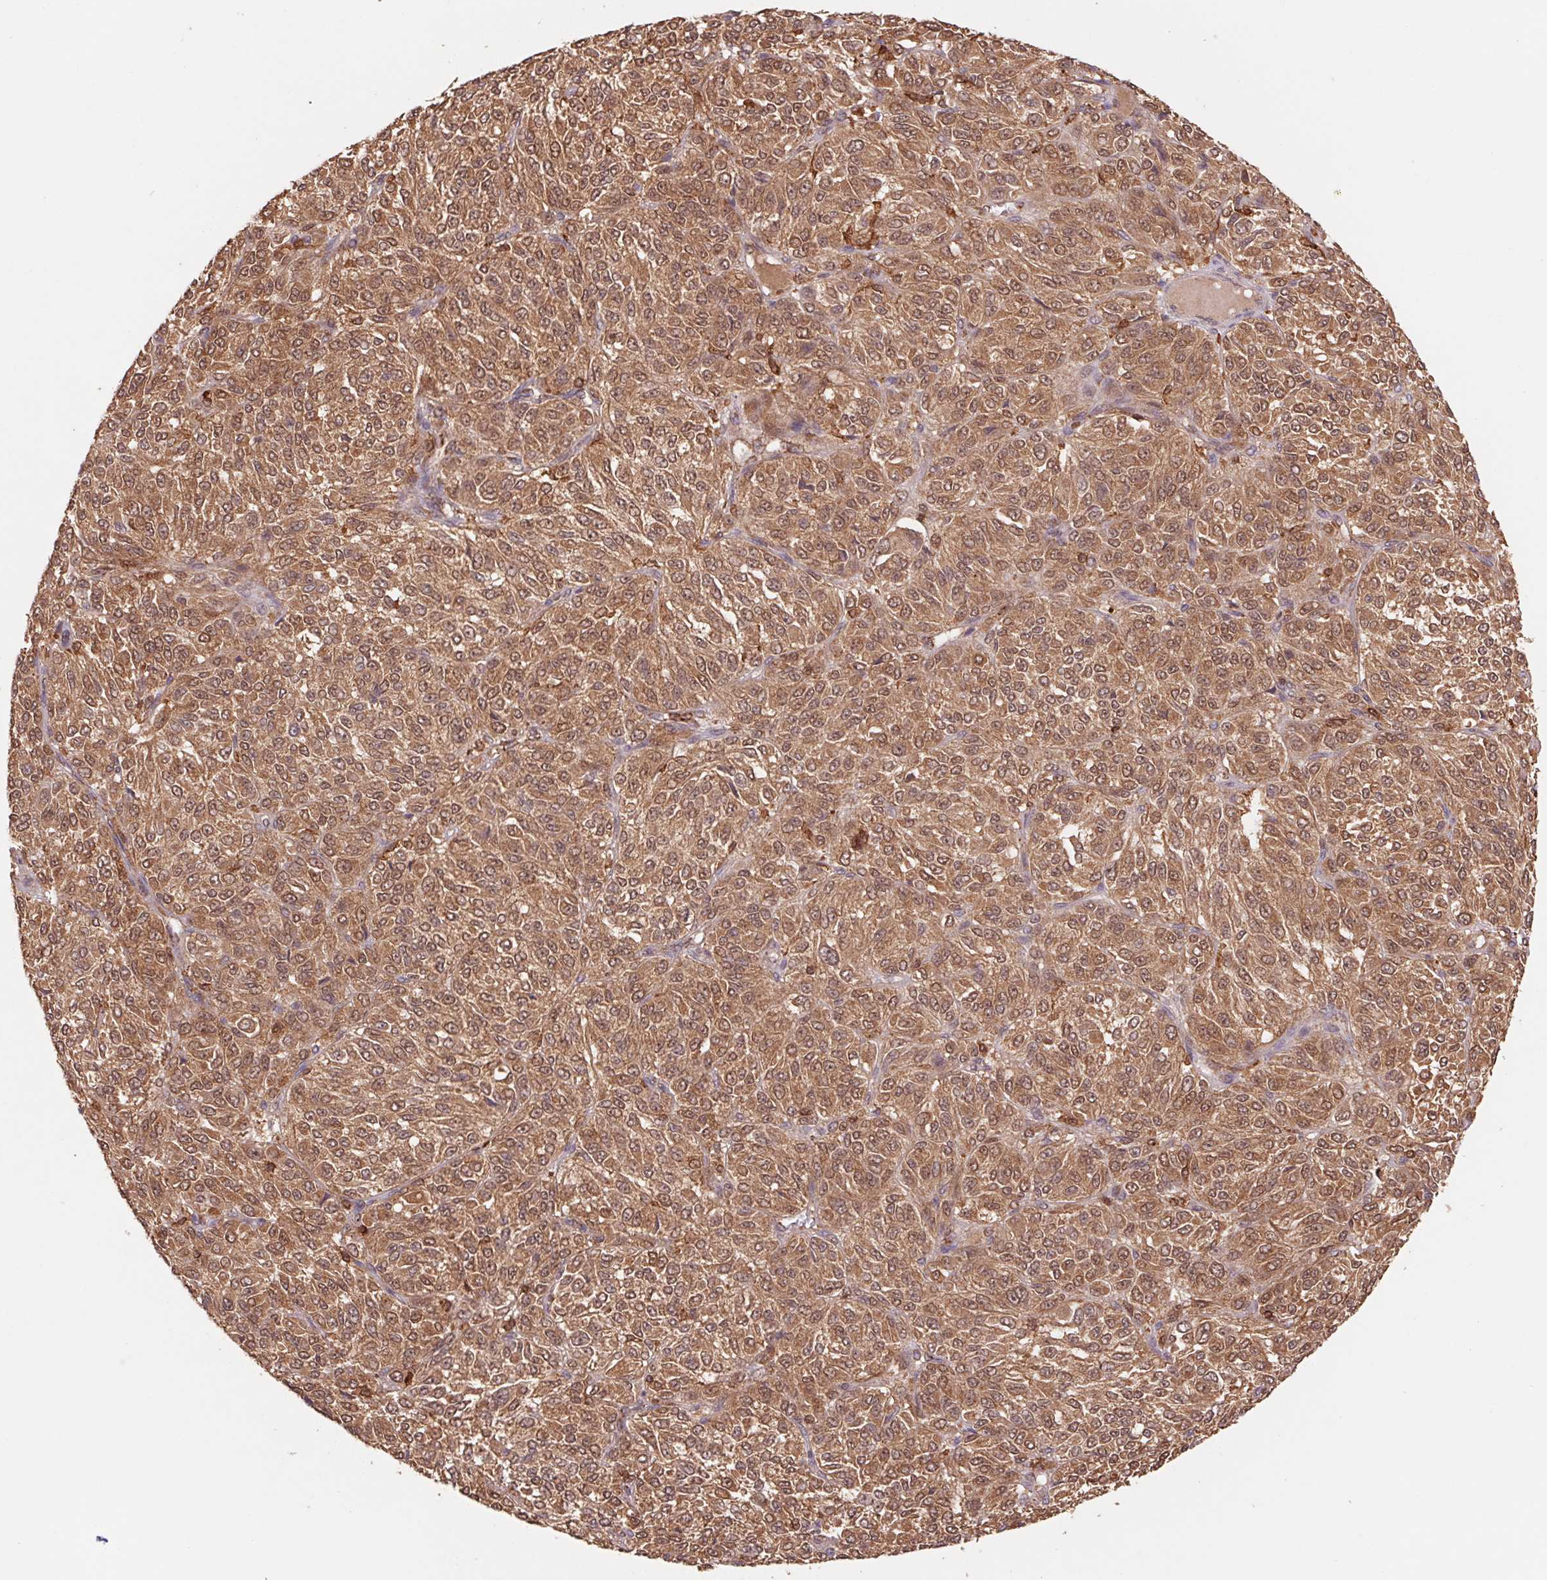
{"staining": {"intensity": "strong", "quantity": ">75%", "location": "cytoplasmic/membranous"}, "tissue": "melanoma", "cell_type": "Tumor cells", "image_type": "cancer", "snomed": [{"axis": "morphology", "description": "Malignant melanoma, Metastatic site"}, {"axis": "topography", "description": "Brain"}], "caption": "About >75% of tumor cells in human malignant melanoma (metastatic site) exhibit strong cytoplasmic/membranous protein staining as visualized by brown immunohistochemical staining.", "gene": "URM1", "patient": {"sex": "female", "age": 56}}